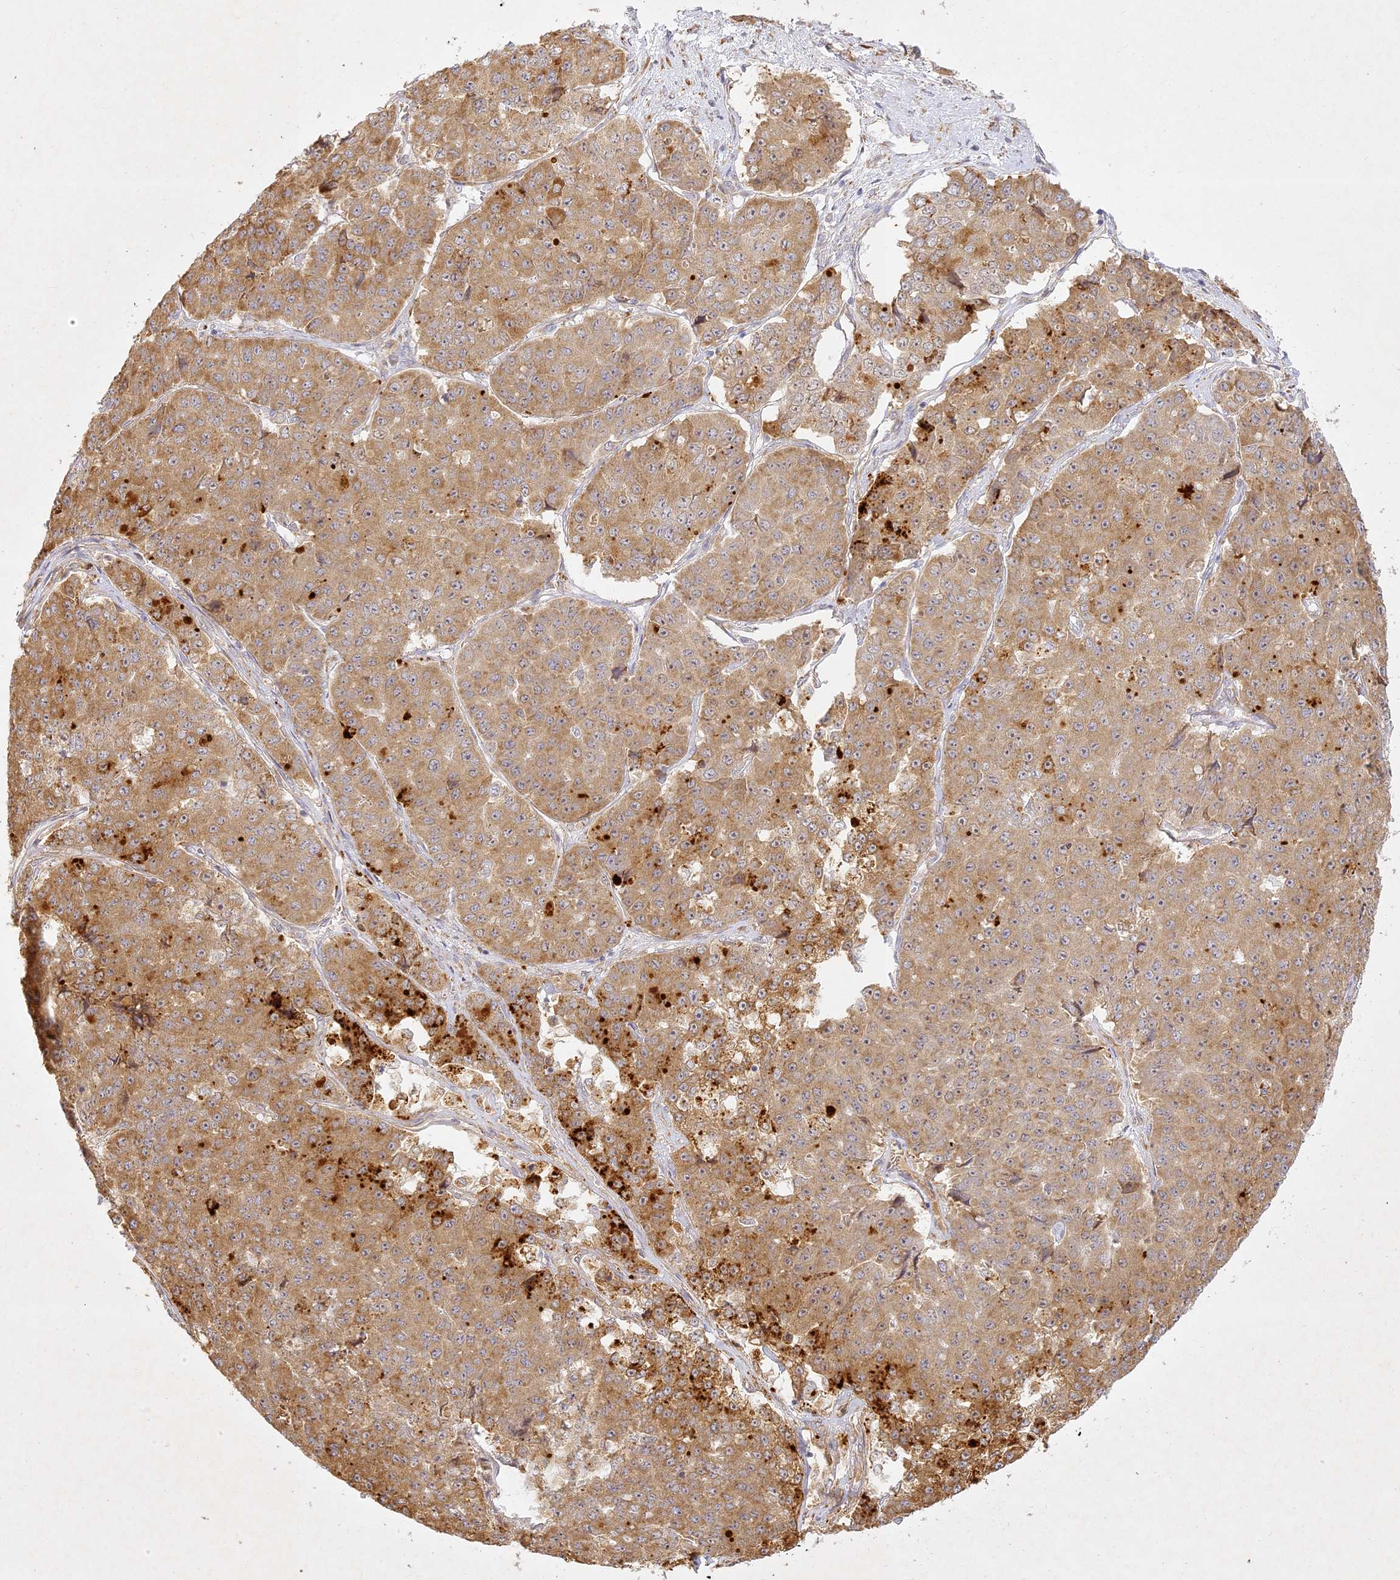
{"staining": {"intensity": "moderate", "quantity": ">75%", "location": "cytoplasmic/membranous"}, "tissue": "pancreatic cancer", "cell_type": "Tumor cells", "image_type": "cancer", "snomed": [{"axis": "morphology", "description": "Adenocarcinoma, NOS"}, {"axis": "topography", "description": "Pancreas"}], "caption": "Immunohistochemical staining of adenocarcinoma (pancreatic) exhibits medium levels of moderate cytoplasmic/membranous expression in approximately >75% of tumor cells.", "gene": "SLC30A5", "patient": {"sex": "male", "age": 50}}